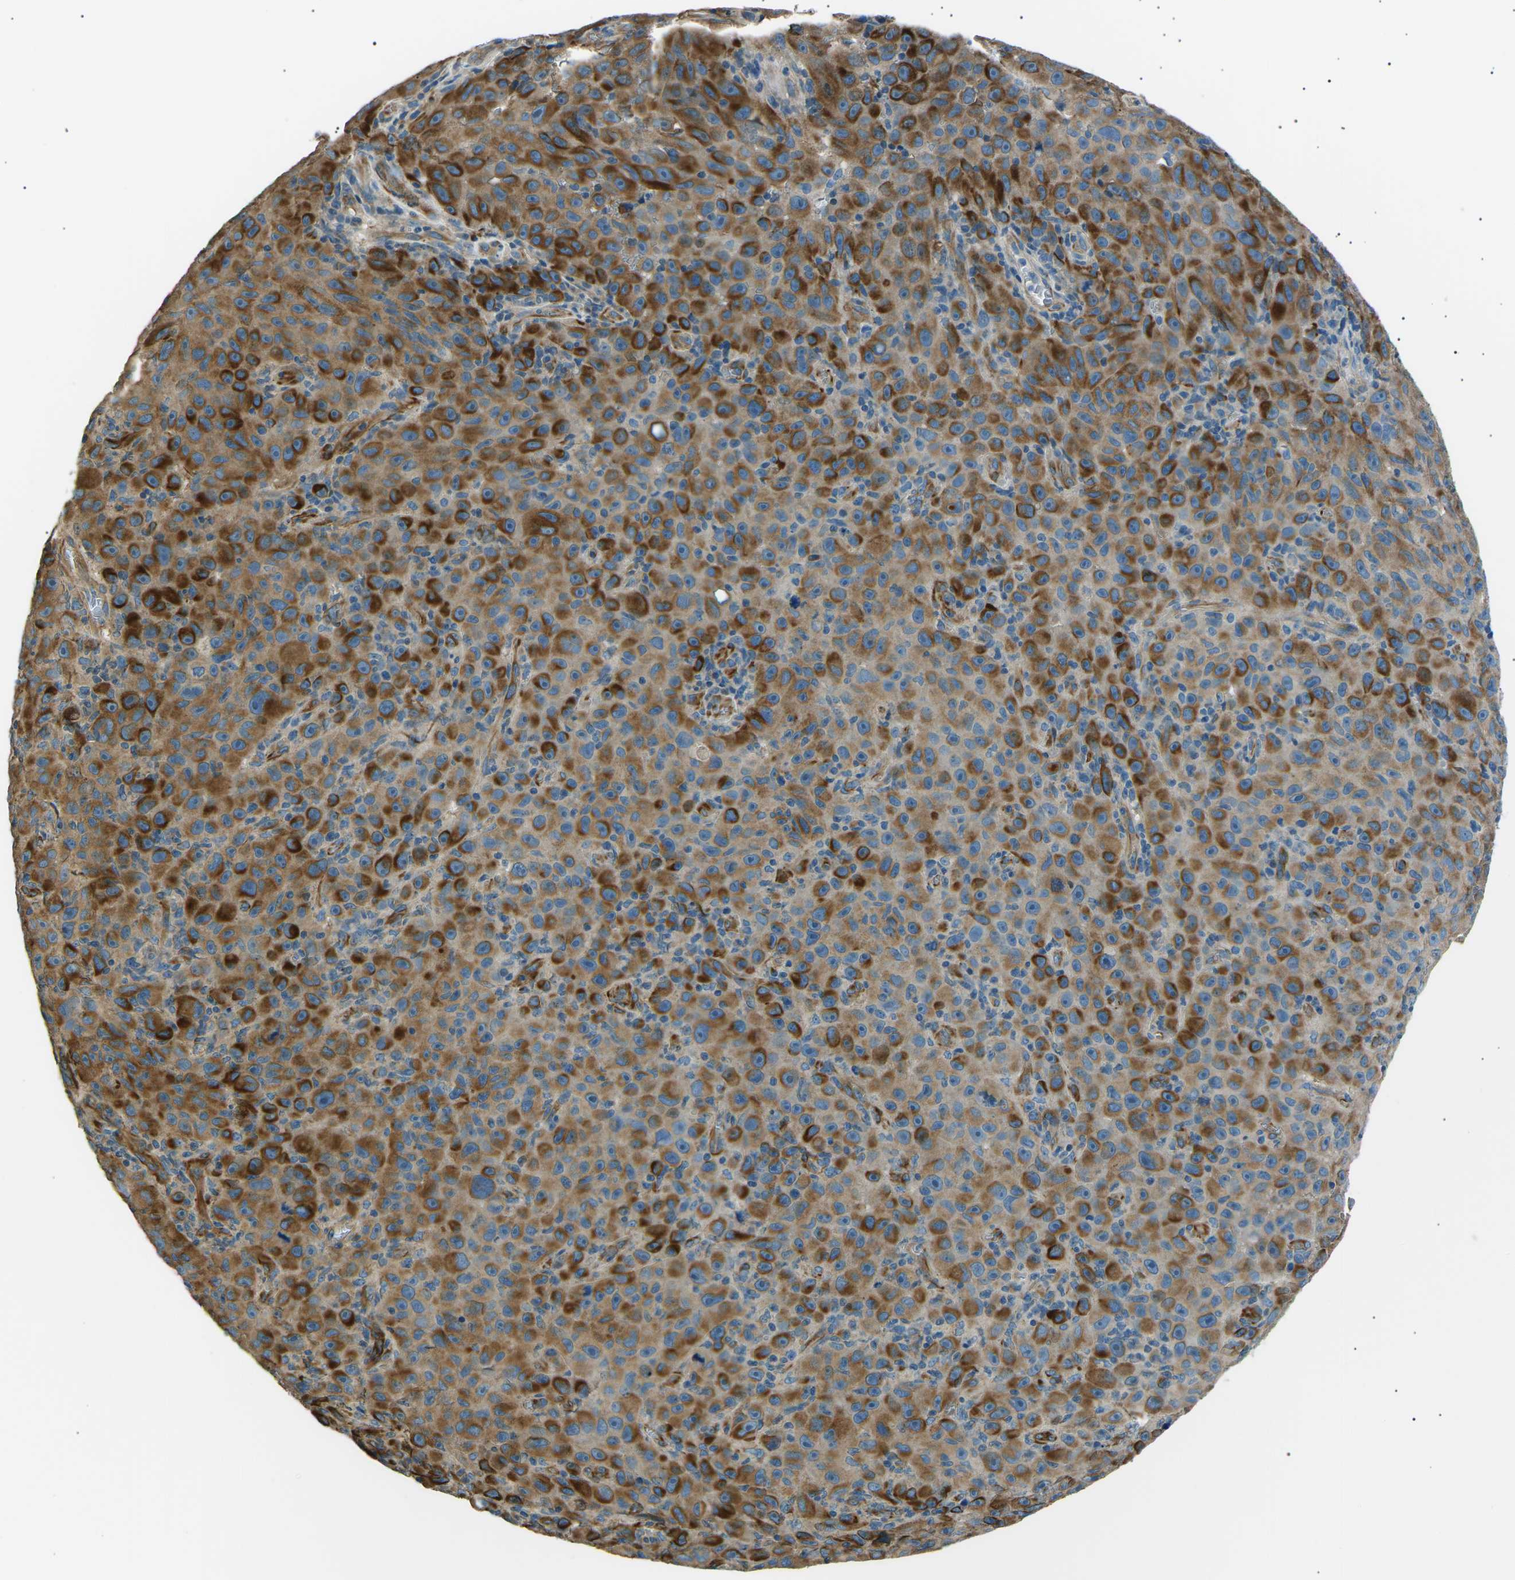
{"staining": {"intensity": "moderate", "quantity": ">75%", "location": "cytoplasmic/membranous"}, "tissue": "melanoma", "cell_type": "Tumor cells", "image_type": "cancer", "snomed": [{"axis": "morphology", "description": "Malignant melanoma, NOS"}, {"axis": "topography", "description": "Skin"}], "caption": "IHC of human melanoma exhibits medium levels of moderate cytoplasmic/membranous positivity in approximately >75% of tumor cells. The staining was performed using DAB (3,3'-diaminobenzidine) to visualize the protein expression in brown, while the nuclei were stained in blue with hematoxylin (Magnification: 20x).", "gene": "SLK", "patient": {"sex": "female", "age": 82}}